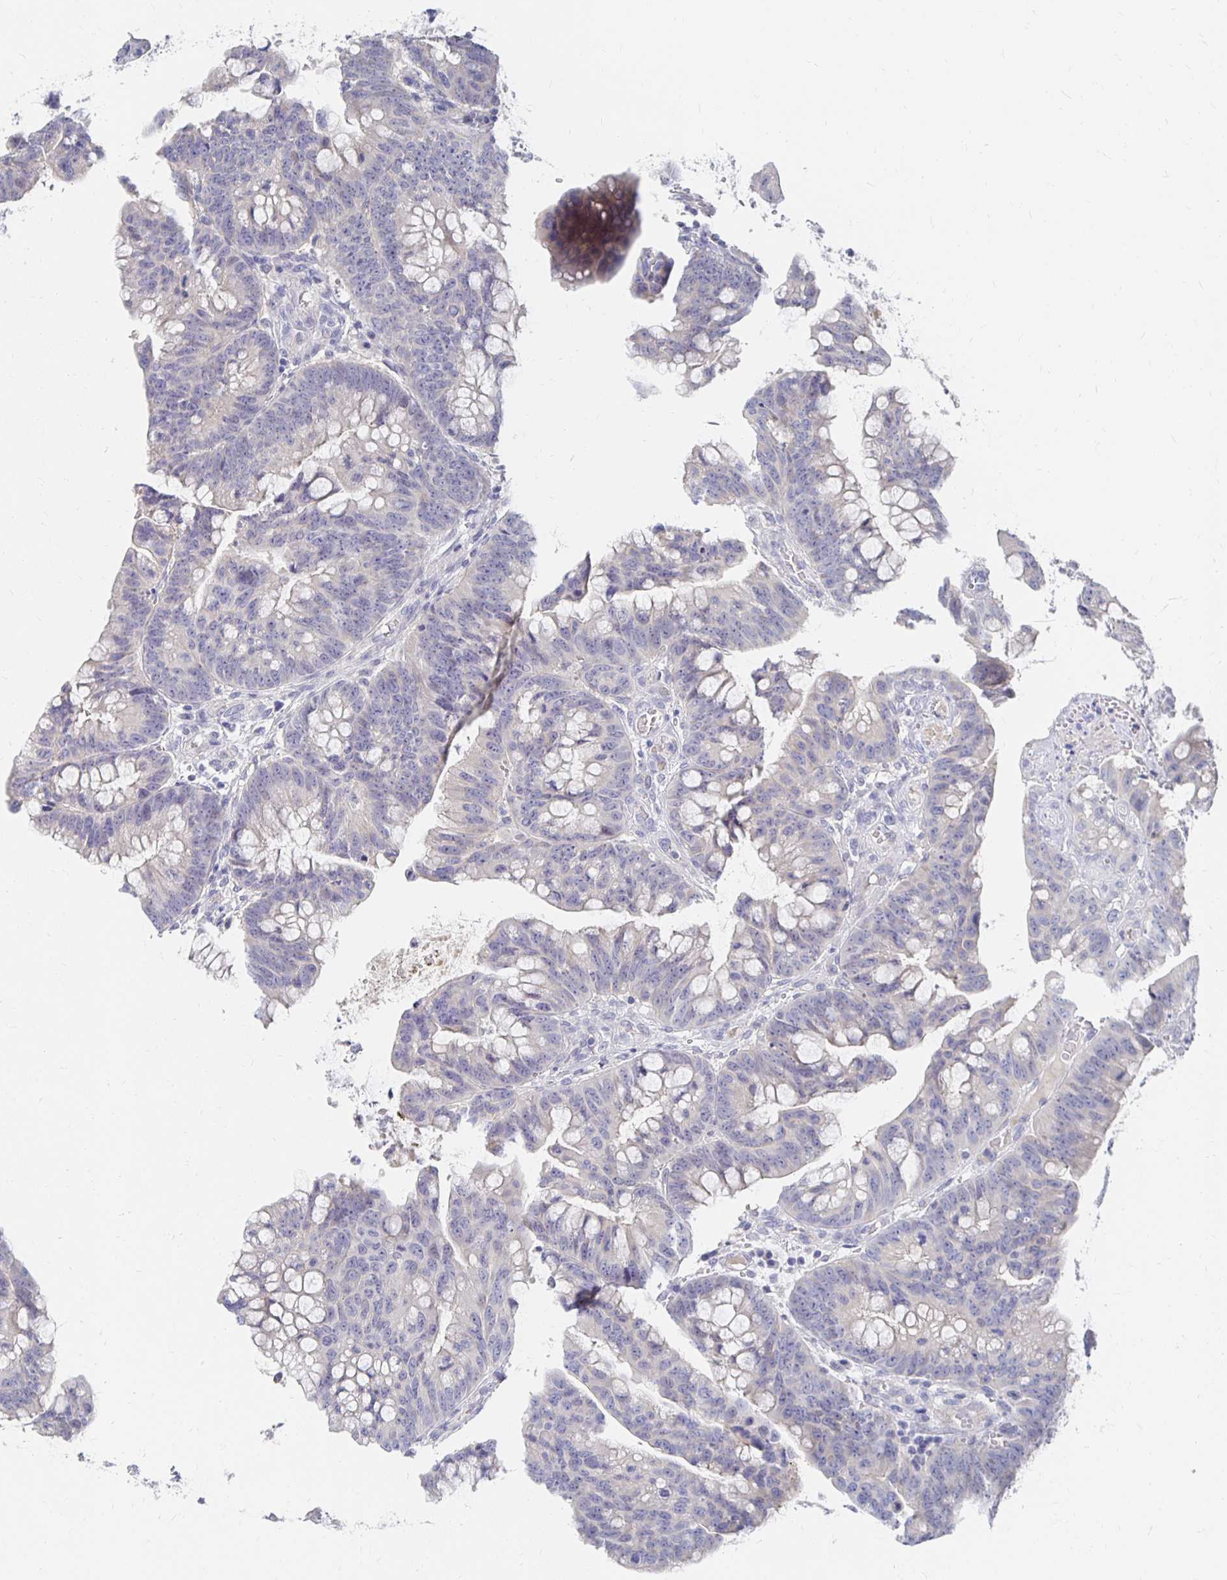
{"staining": {"intensity": "negative", "quantity": "none", "location": "none"}, "tissue": "colorectal cancer", "cell_type": "Tumor cells", "image_type": "cancer", "snomed": [{"axis": "morphology", "description": "Adenocarcinoma, NOS"}, {"axis": "topography", "description": "Colon"}], "caption": "High magnification brightfield microscopy of adenocarcinoma (colorectal) stained with DAB (3,3'-diaminobenzidine) (brown) and counterstained with hematoxylin (blue): tumor cells show no significant positivity.", "gene": "FKRP", "patient": {"sex": "male", "age": 62}}